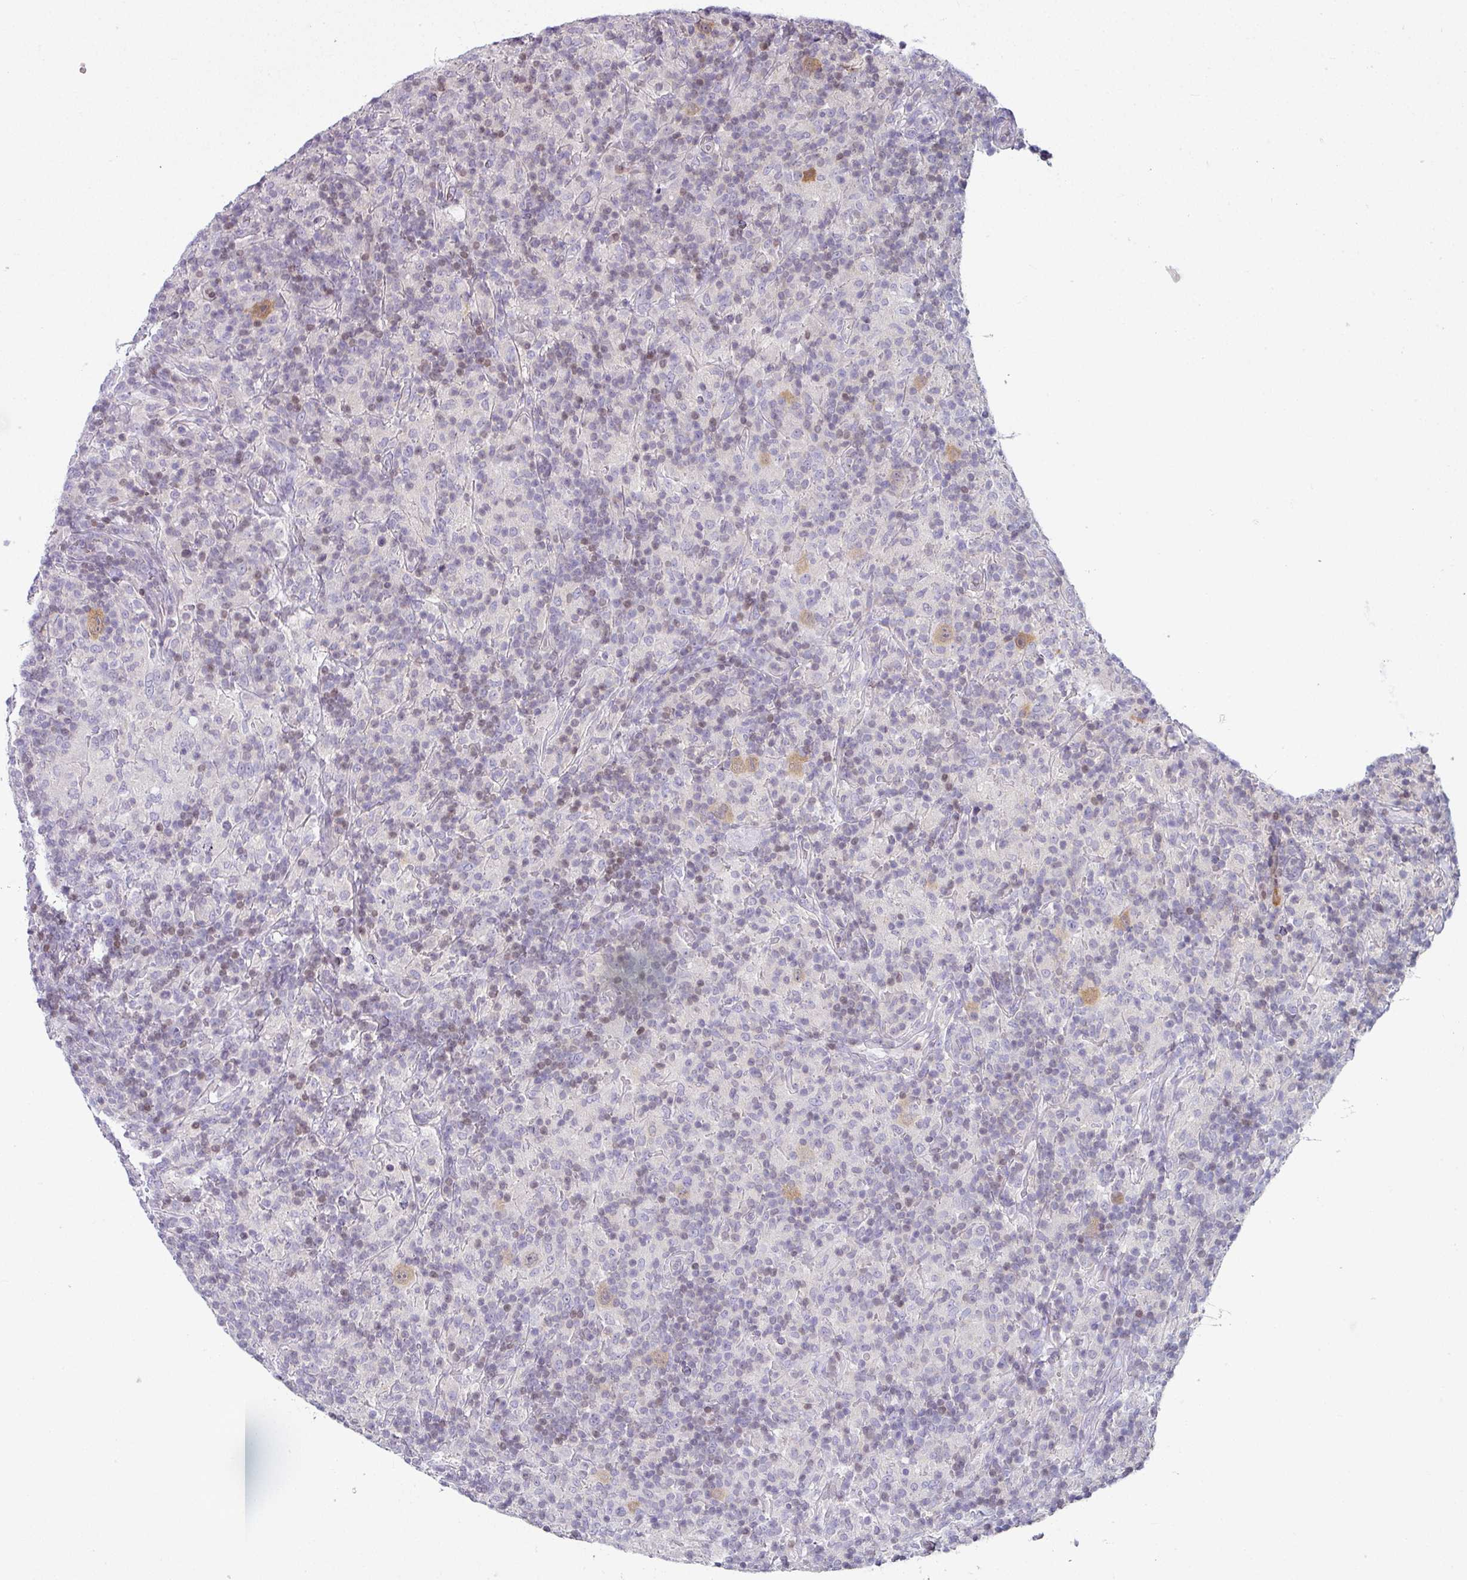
{"staining": {"intensity": "weak", "quantity": ">75%", "location": "cytoplasmic/membranous"}, "tissue": "lymphoma", "cell_type": "Tumor cells", "image_type": "cancer", "snomed": [{"axis": "morphology", "description": "Hodgkin's disease, NOS"}, {"axis": "topography", "description": "Lymph node"}], "caption": "Hodgkin's disease was stained to show a protein in brown. There is low levels of weak cytoplasmic/membranous staining in approximately >75% of tumor cells.", "gene": "STAT5A", "patient": {"sex": "male", "age": 70}}